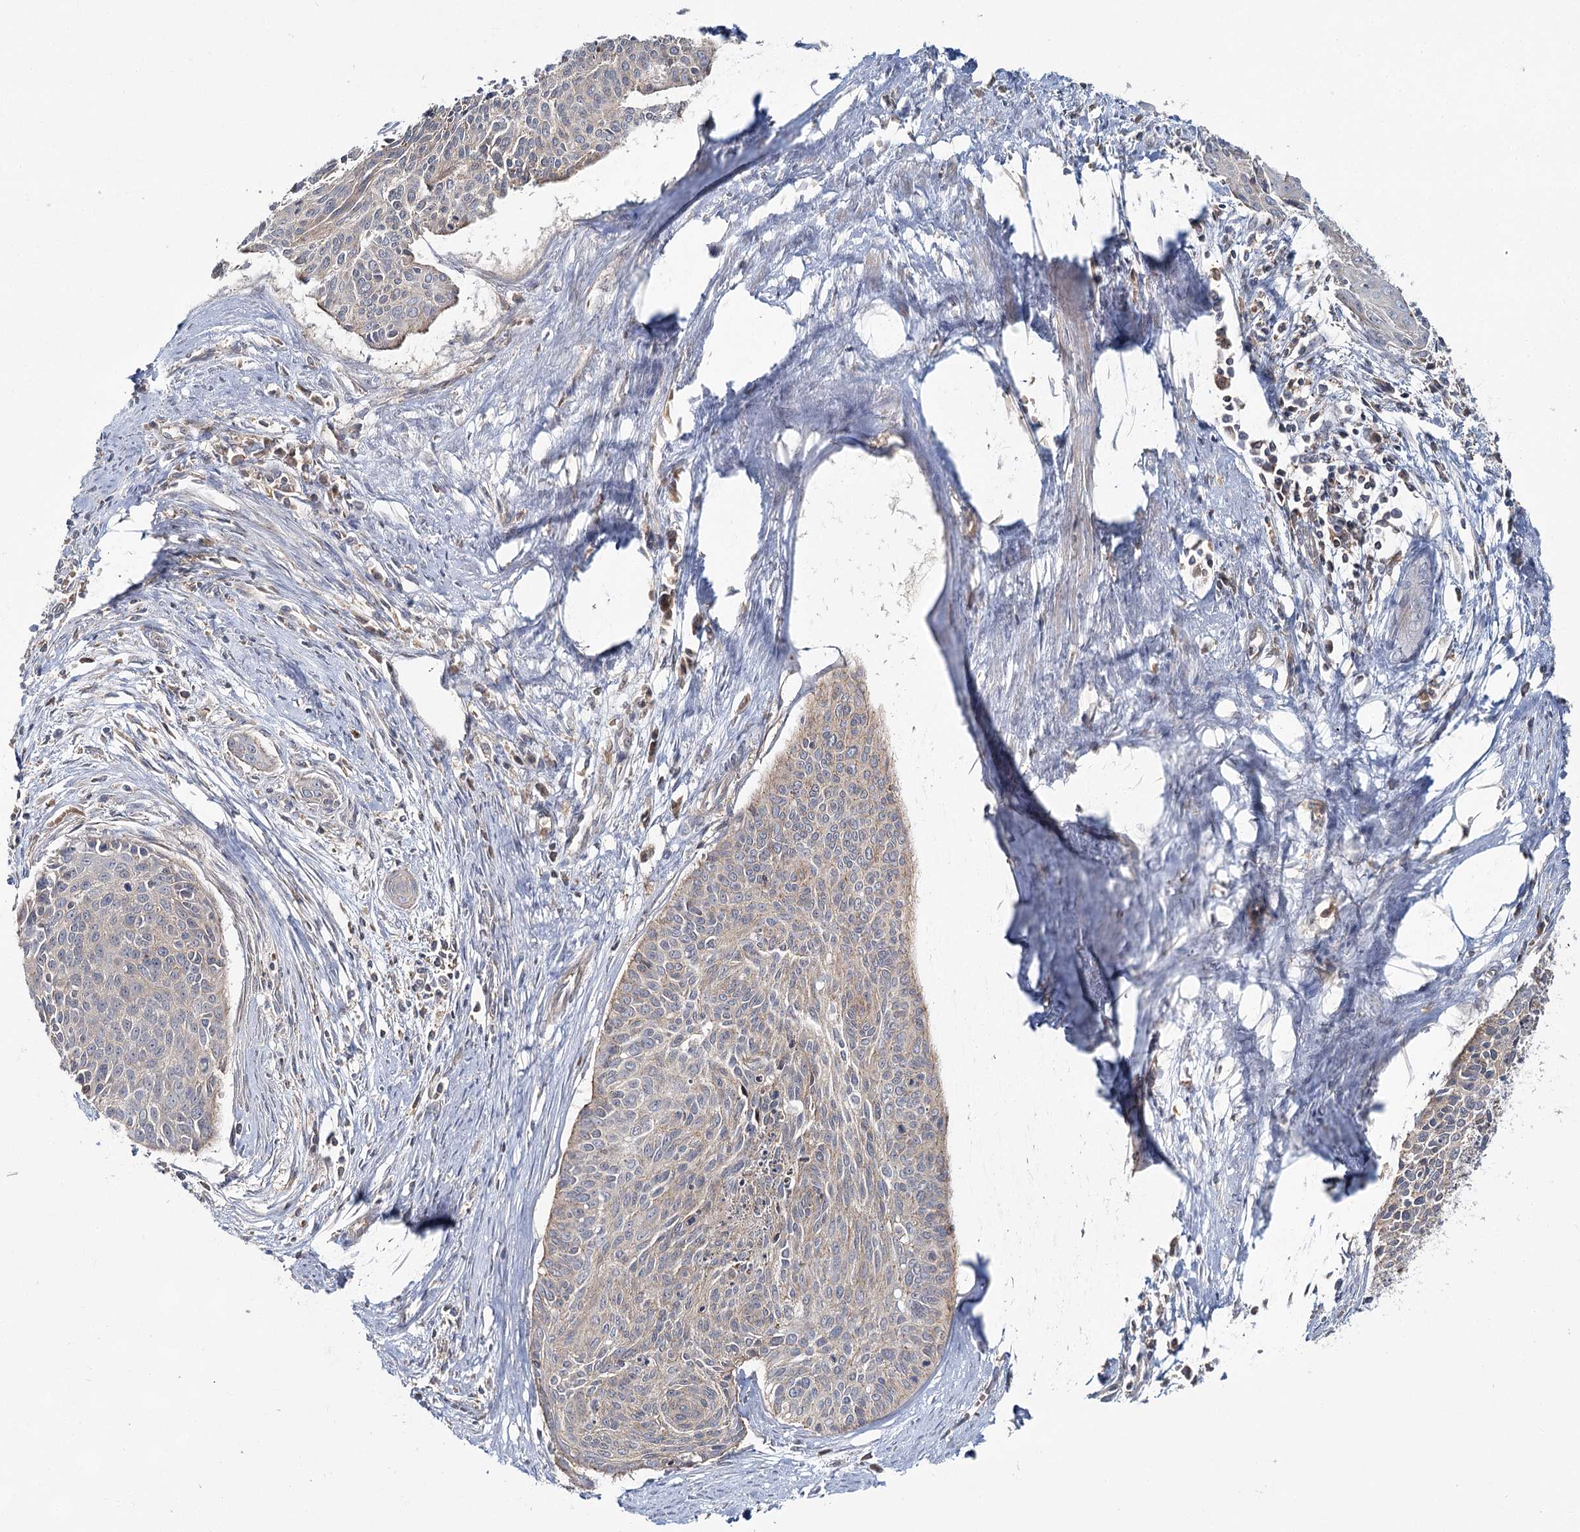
{"staining": {"intensity": "negative", "quantity": "none", "location": "none"}, "tissue": "cervical cancer", "cell_type": "Tumor cells", "image_type": "cancer", "snomed": [{"axis": "morphology", "description": "Squamous cell carcinoma, NOS"}, {"axis": "topography", "description": "Cervix"}], "caption": "Tumor cells show no significant staining in cervical squamous cell carcinoma. (Brightfield microscopy of DAB immunohistochemistry at high magnification).", "gene": "PCBD2", "patient": {"sex": "female", "age": 55}}